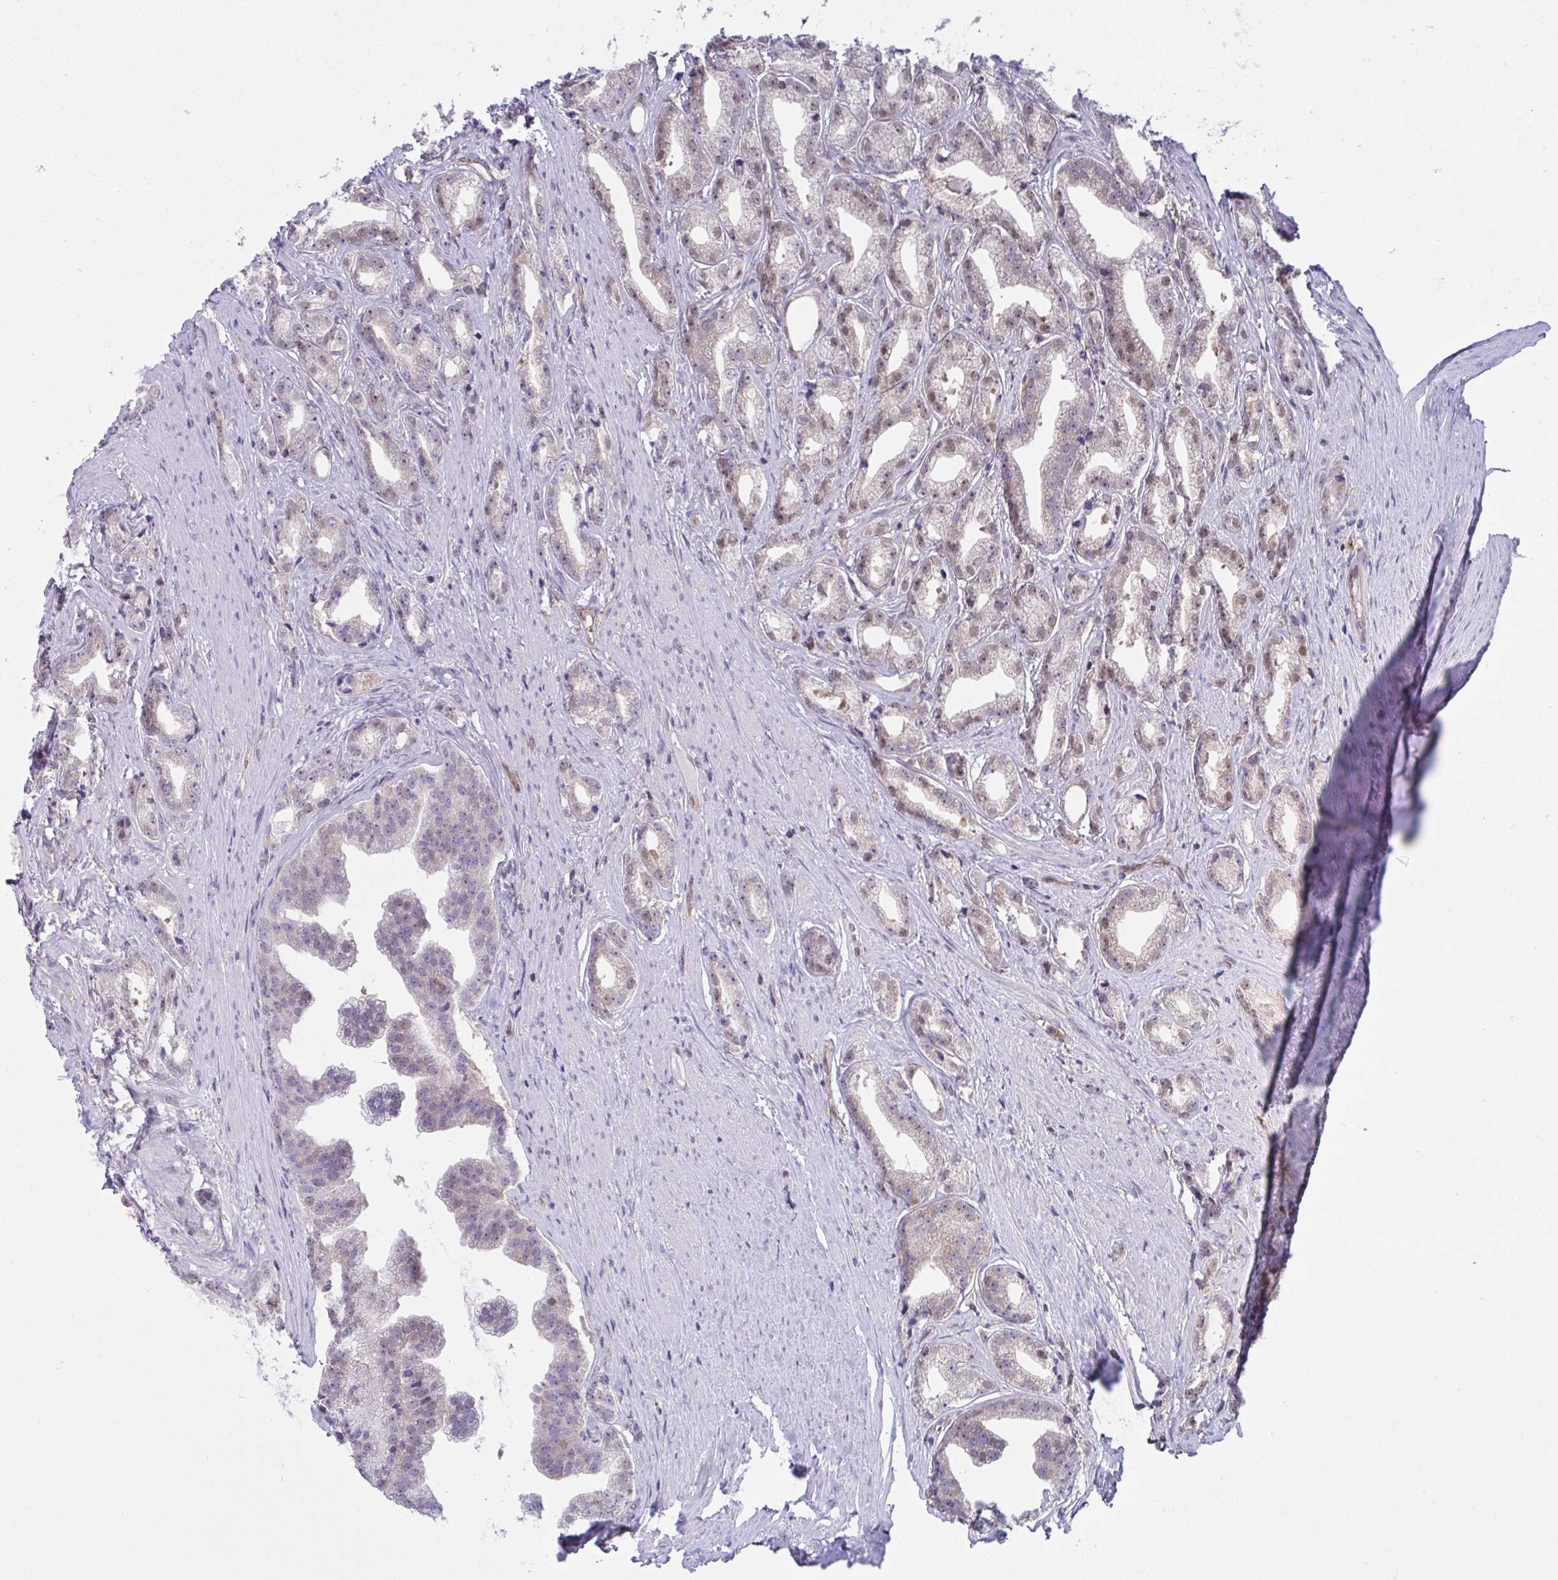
{"staining": {"intensity": "moderate", "quantity": "<25%", "location": "nuclear"}, "tissue": "prostate cancer", "cell_type": "Tumor cells", "image_type": "cancer", "snomed": [{"axis": "morphology", "description": "Adenocarcinoma, Low grade"}, {"axis": "topography", "description": "Prostate"}], "caption": "Immunohistochemical staining of adenocarcinoma (low-grade) (prostate) shows low levels of moderate nuclear expression in about <25% of tumor cells.", "gene": "ALDH16A1", "patient": {"sex": "male", "age": 65}}